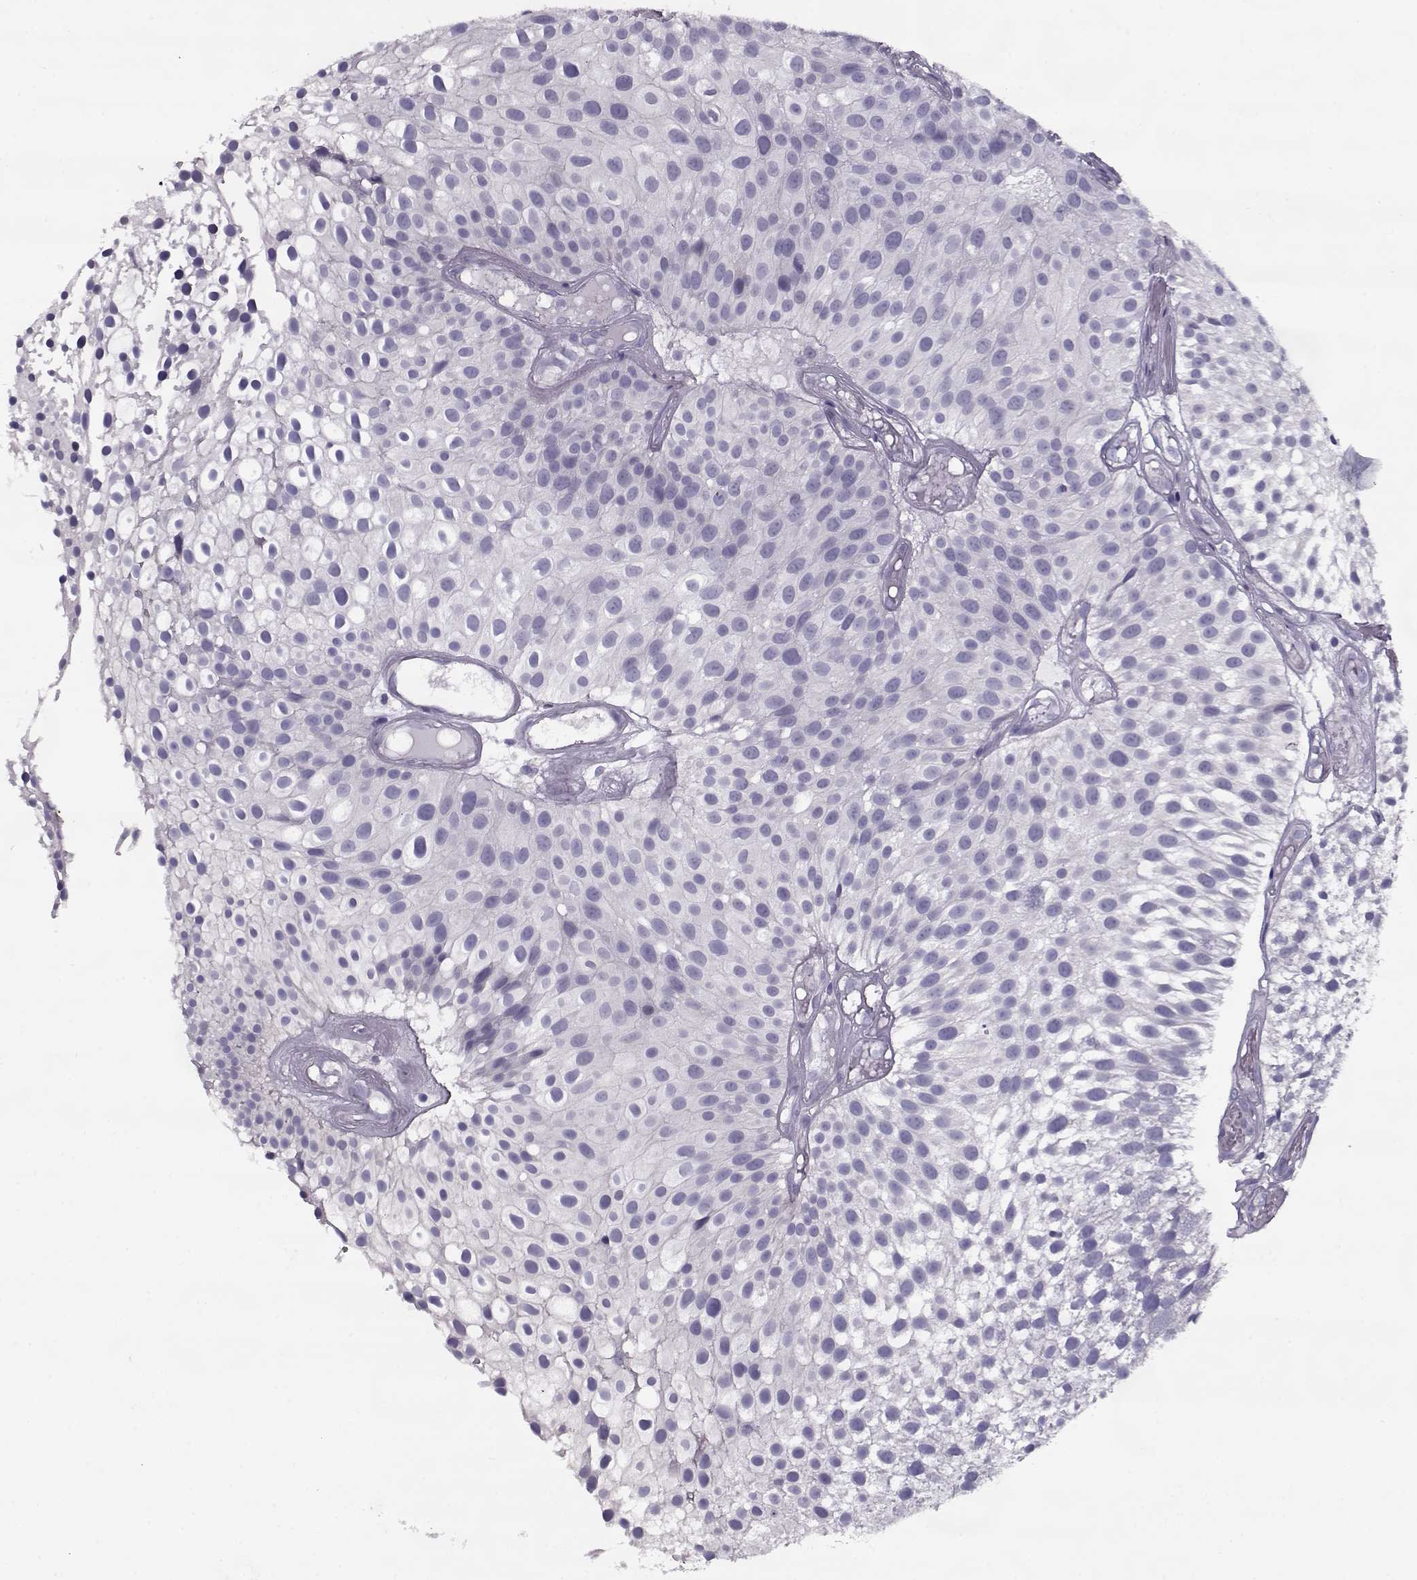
{"staining": {"intensity": "negative", "quantity": "none", "location": "none"}, "tissue": "urothelial cancer", "cell_type": "Tumor cells", "image_type": "cancer", "snomed": [{"axis": "morphology", "description": "Urothelial carcinoma, Low grade"}, {"axis": "topography", "description": "Urinary bladder"}], "caption": "This is a photomicrograph of immunohistochemistry staining of urothelial cancer, which shows no staining in tumor cells. (Brightfield microscopy of DAB immunohistochemistry at high magnification).", "gene": "PP2D1", "patient": {"sex": "male", "age": 79}}